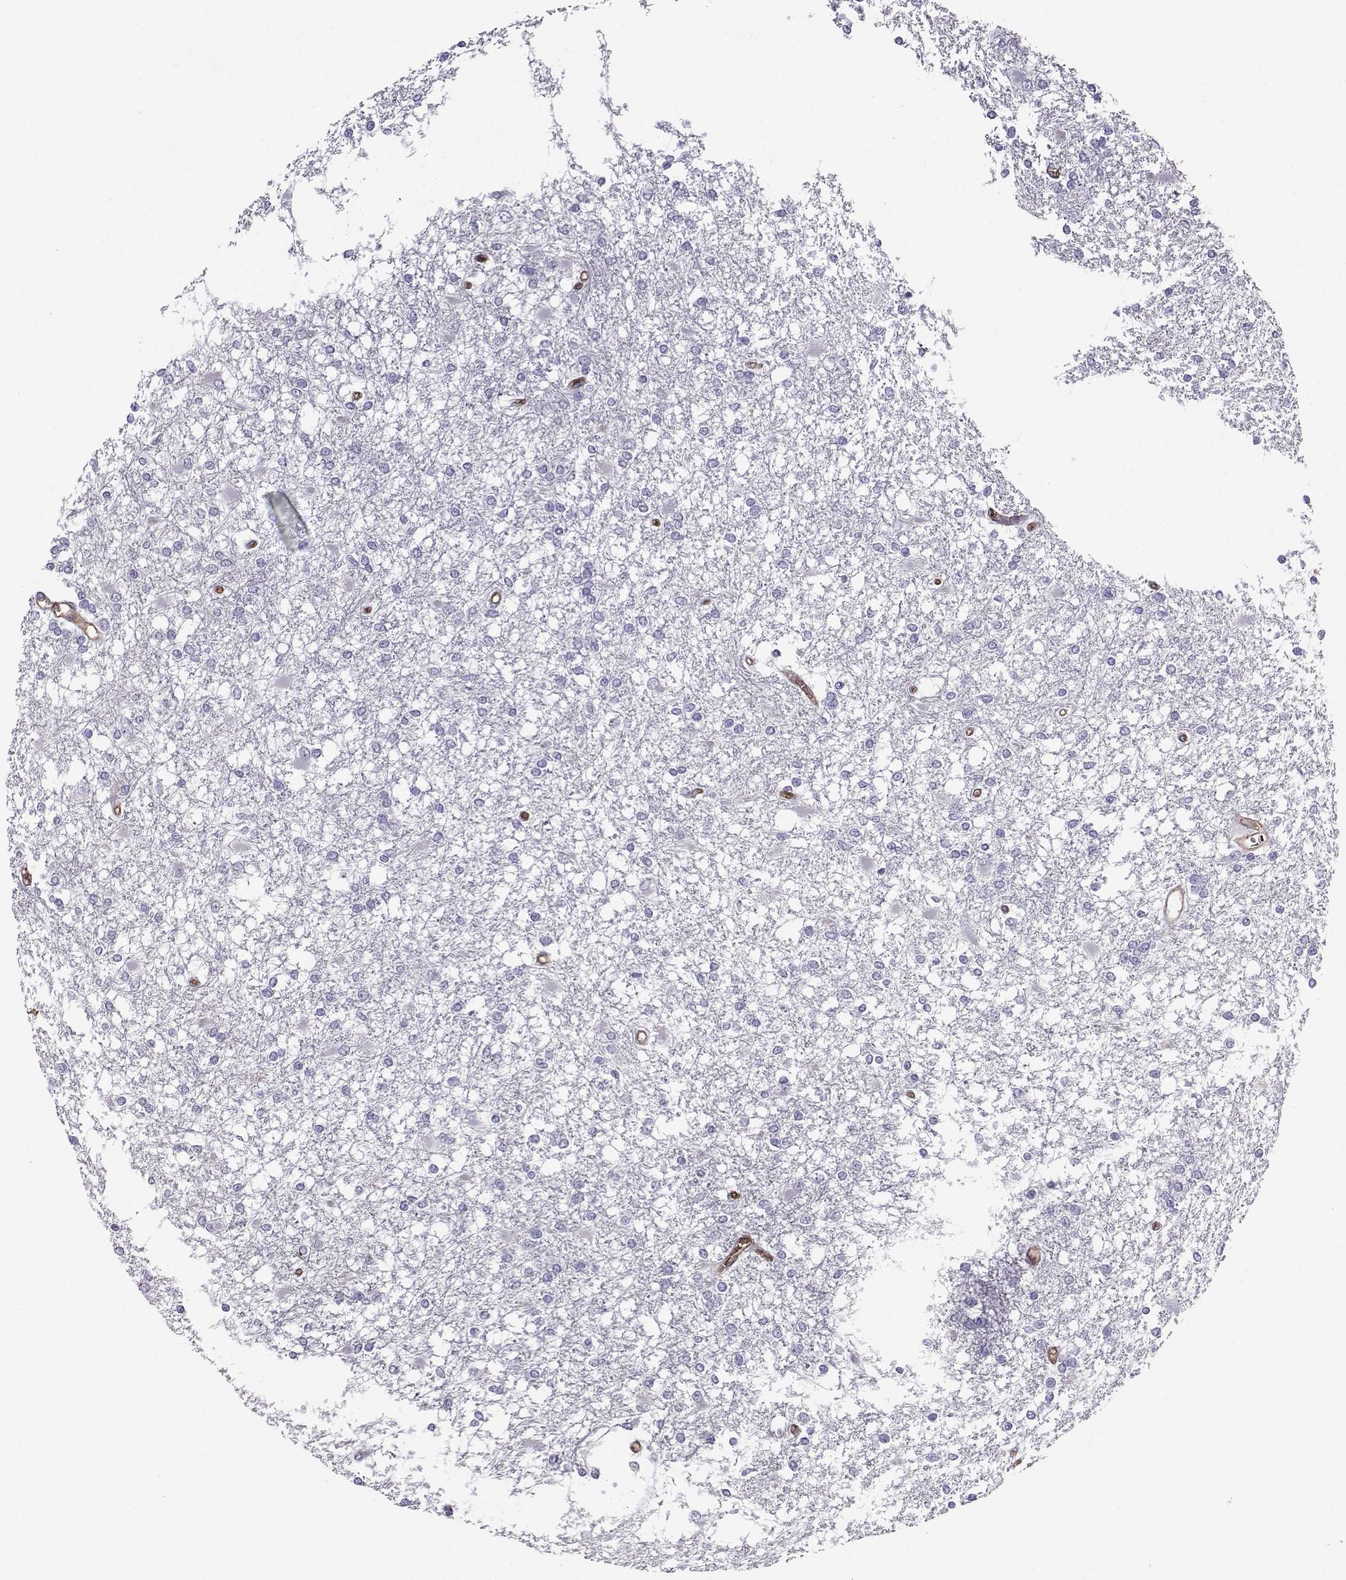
{"staining": {"intensity": "negative", "quantity": "none", "location": "none"}, "tissue": "glioma", "cell_type": "Tumor cells", "image_type": "cancer", "snomed": [{"axis": "morphology", "description": "Glioma, malignant, High grade"}, {"axis": "topography", "description": "Cerebral cortex"}], "caption": "The immunohistochemistry (IHC) photomicrograph has no significant staining in tumor cells of glioma tissue.", "gene": "CLUL1", "patient": {"sex": "male", "age": 79}}